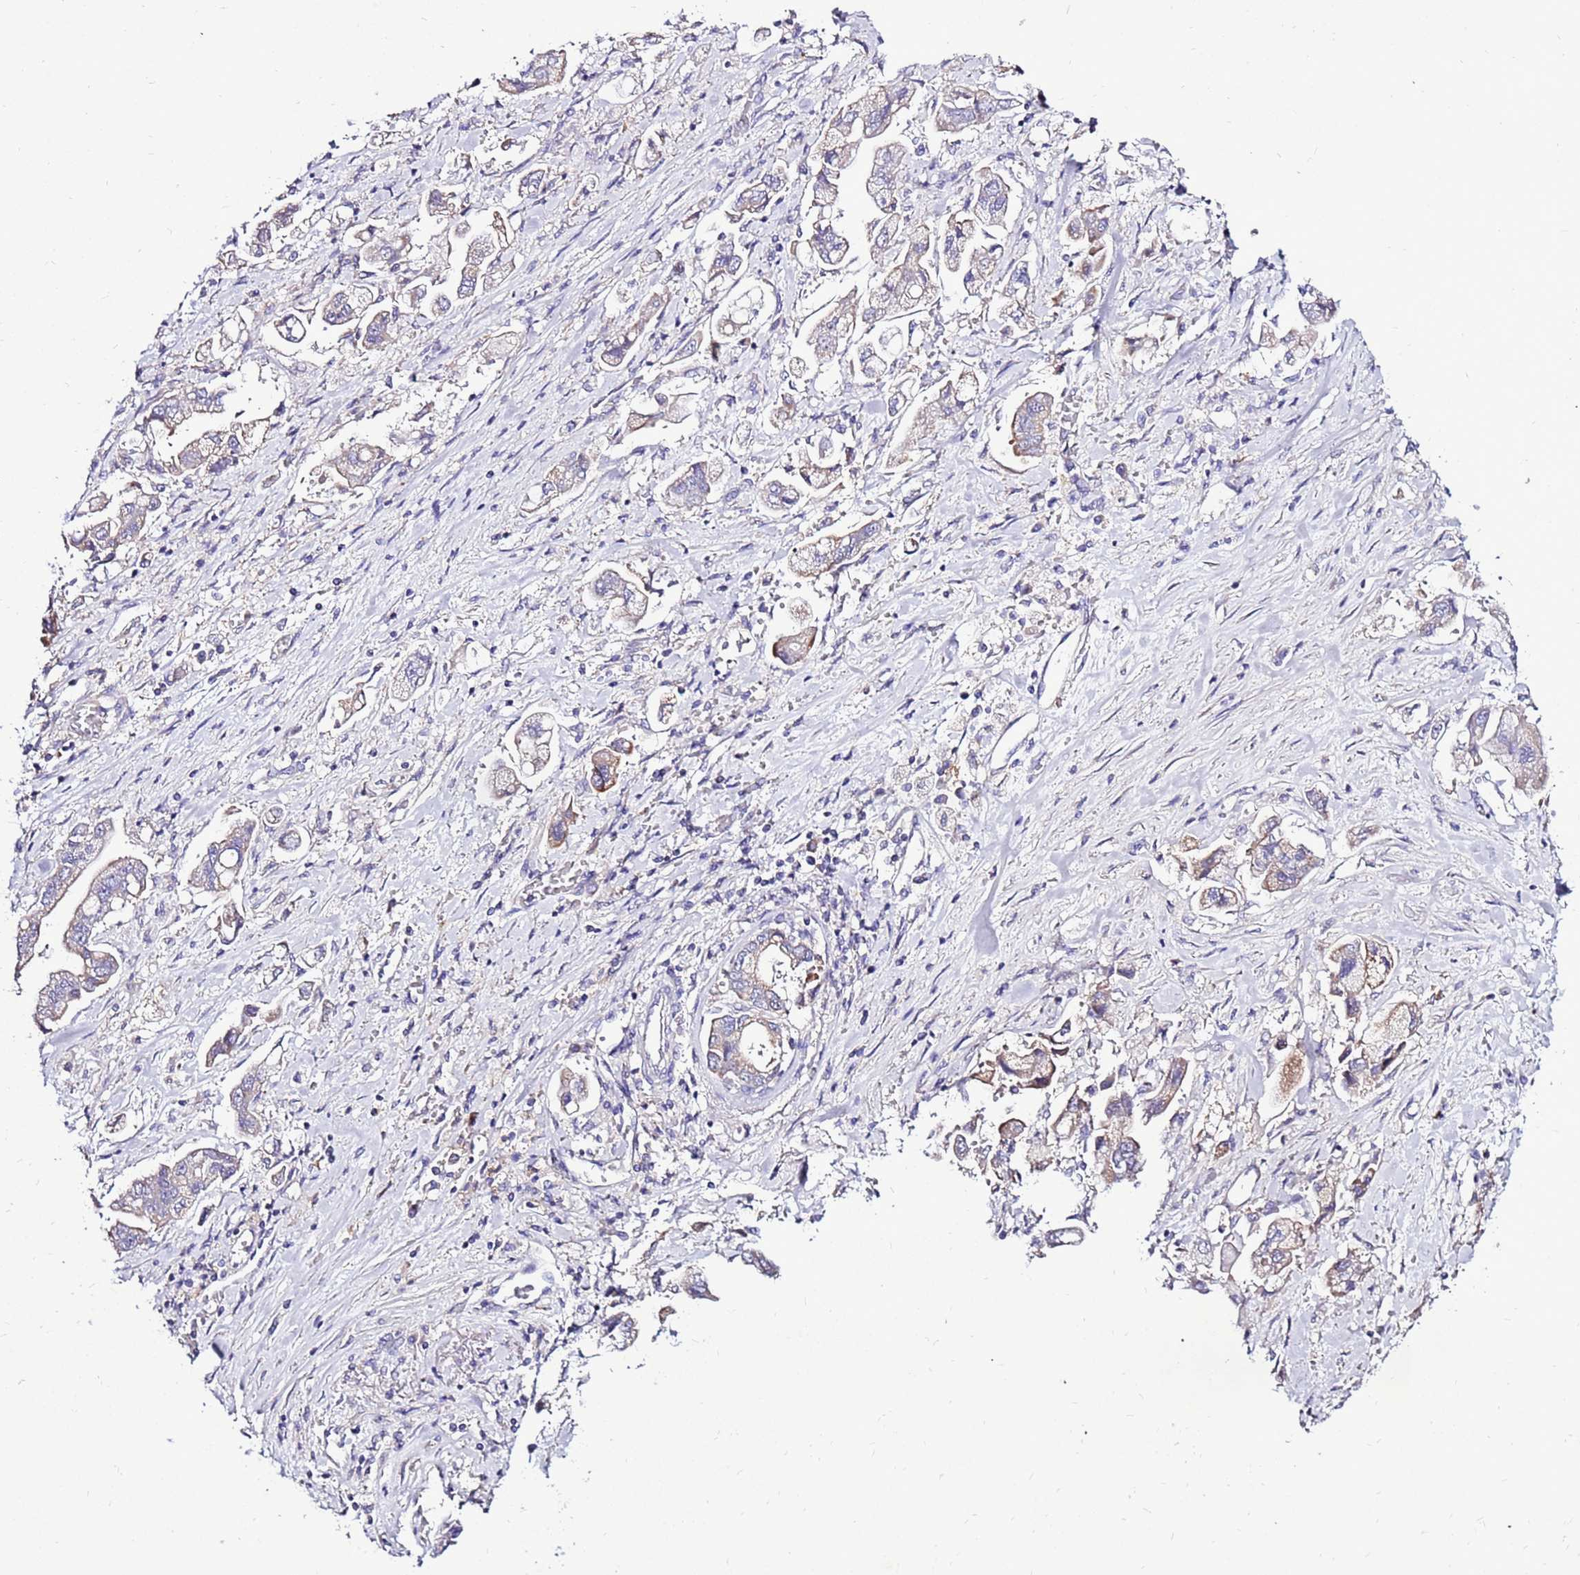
{"staining": {"intensity": "weak", "quantity": "25%-75%", "location": "cytoplasmic/membranous"}, "tissue": "stomach cancer", "cell_type": "Tumor cells", "image_type": "cancer", "snomed": [{"axis": "morphology", "description": "Adenocarcinoma, NOS"}, {"axis": "topography", "description": "Stomach"}], "caption": "Brown immunohistochemical staining in human stomach cancer (adenocarcinoma) exhibits weak cytoplasmic/membranous positivity in approximately 25%-75% of tumor cells.", "gene": "TMEM106C", "patient": {"sex": "male", "age": 62}}